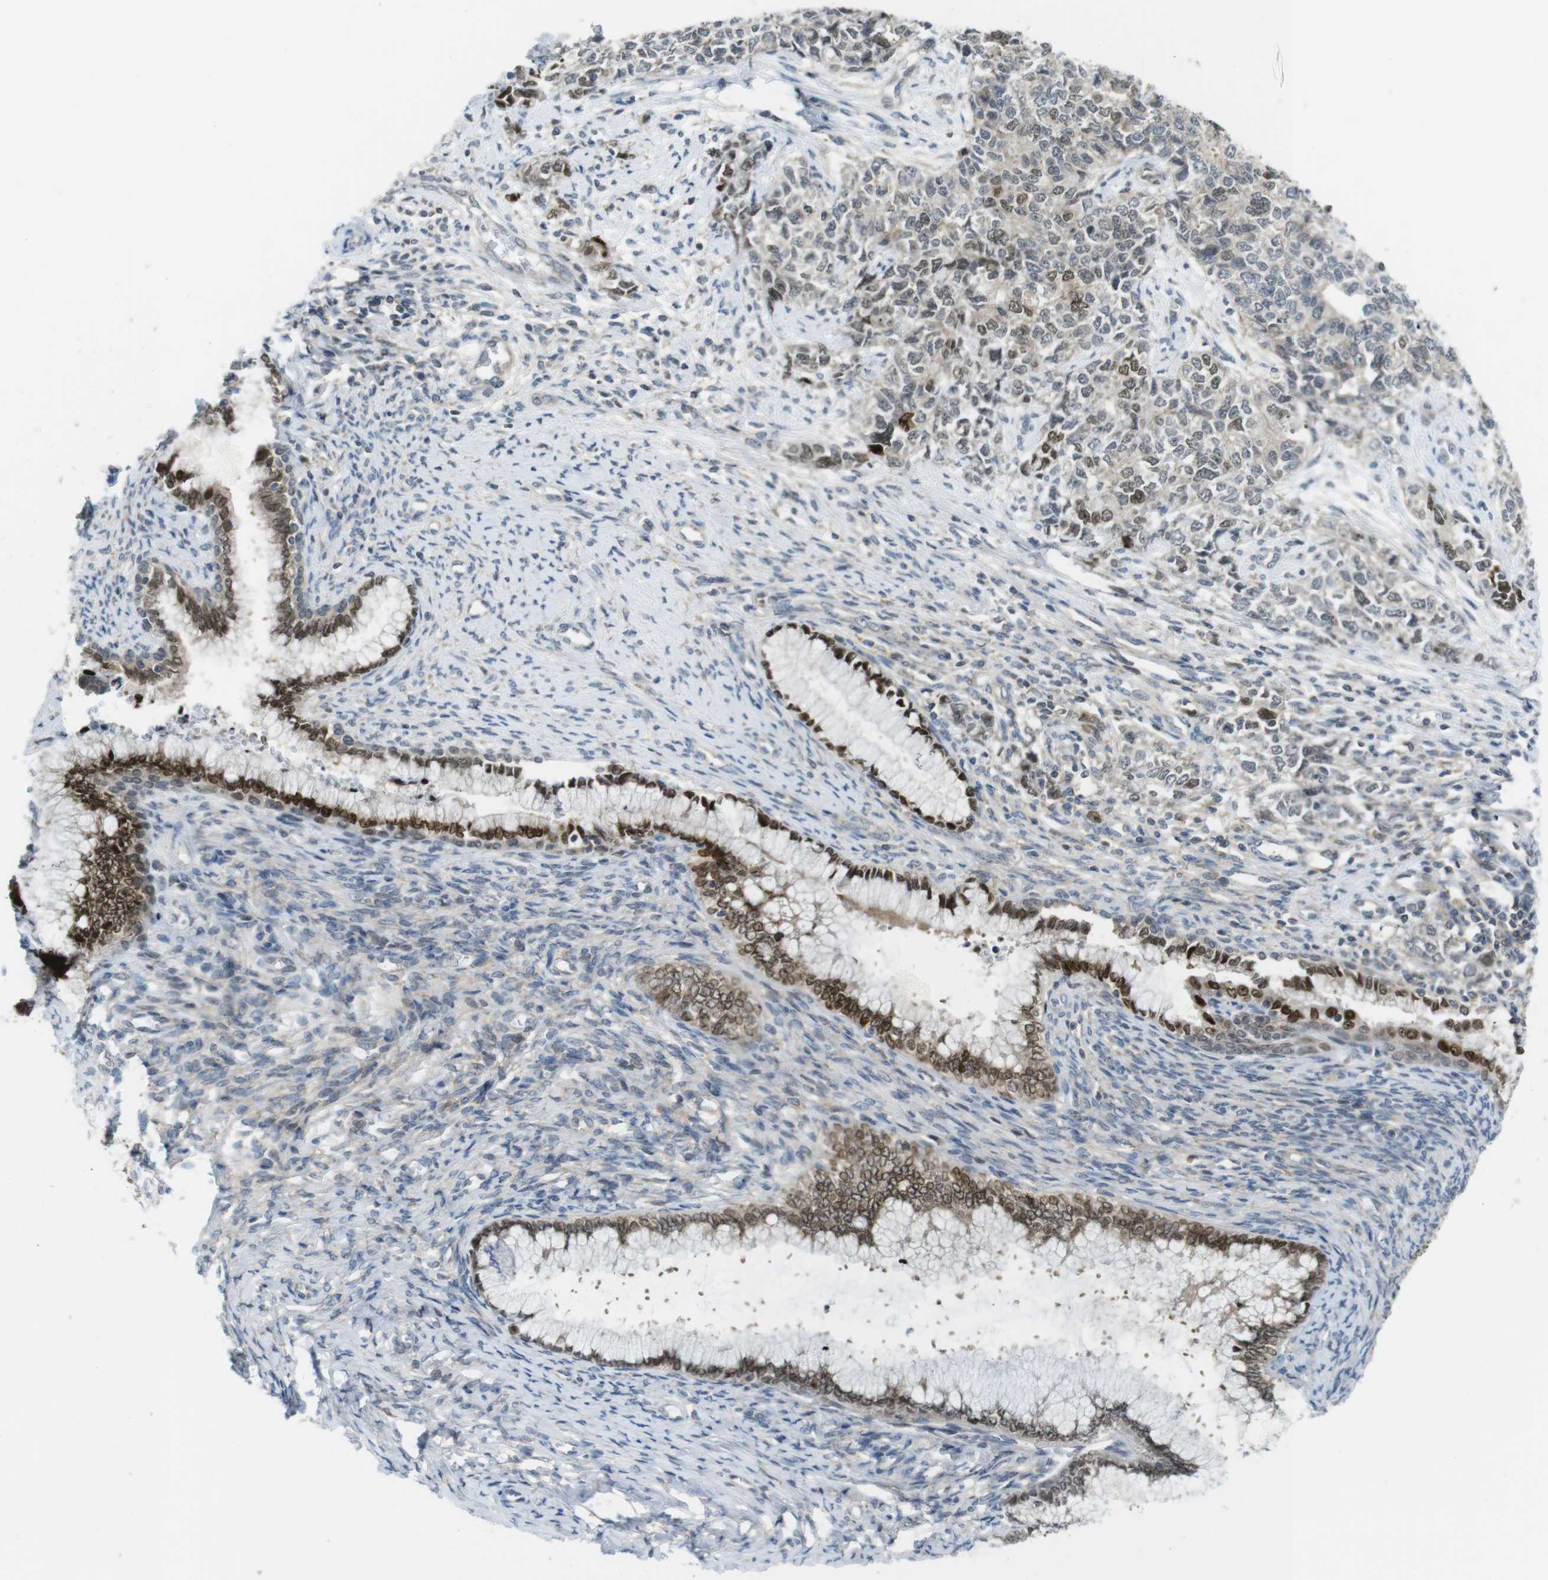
{"staining": {"intensity": "moderate", "quantity": "25%-75%", "location": "nuclear"}, "tissue": "cervical cancer", "cell_type": "Tumor cells", "image_type": "cancer", "snomed": [{"axis": "morphology", "description": "Squamous cell carcinoma, NOS"}, {"axis": "topography", "description": "Cervix"}], "caption": "About 25%-75% of tumor cells in human cervical cancer reveal moderate nuclear protein positivity as visualized by brown immunohistochemical staining.", "gene": "RCC1", "patient": {"sex": "female", "age": 63}}